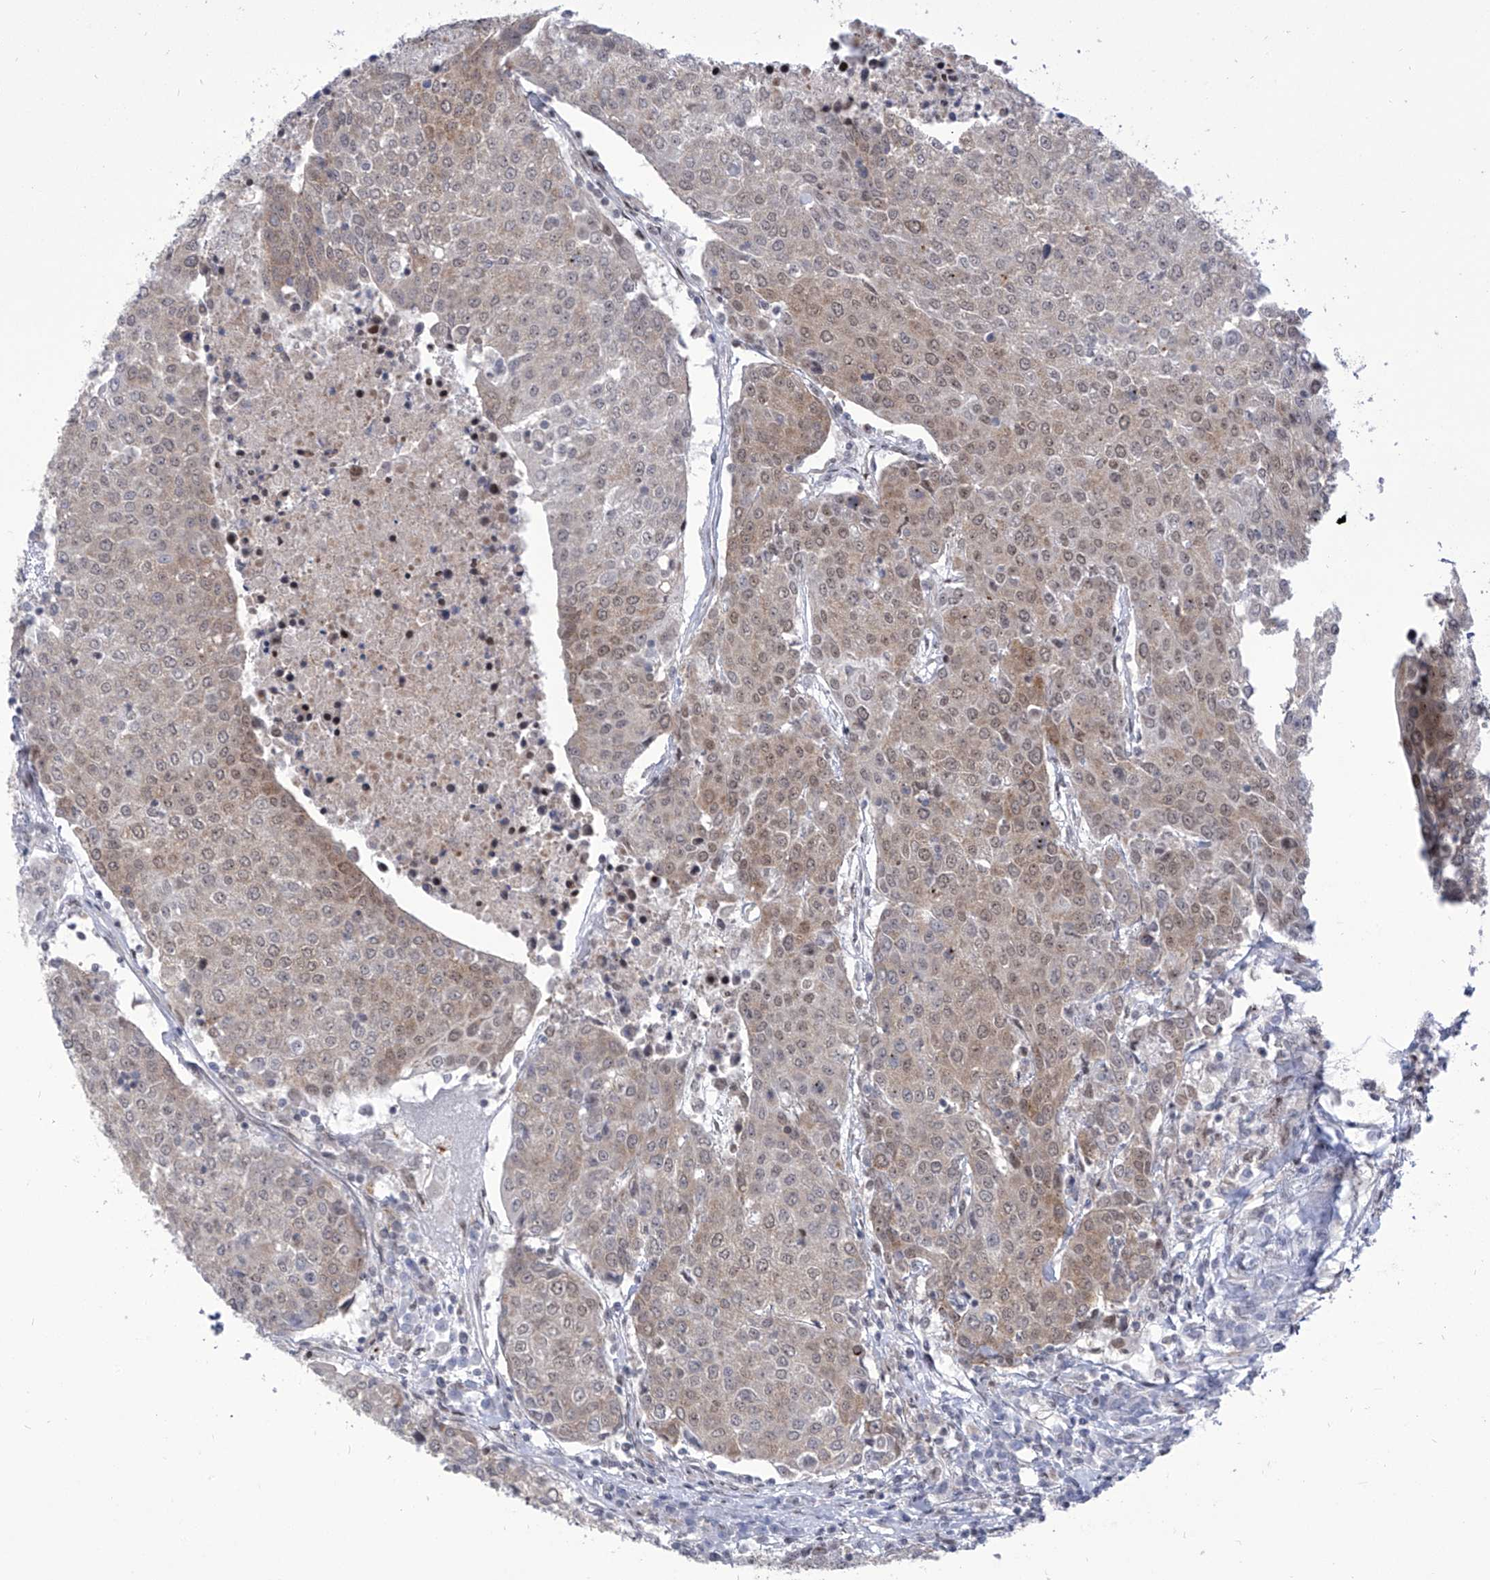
{"staining": {"intensity": "weak", "quantity": "25%-75%", "location": "cytoplasmic/membranous,nuclear"}, "tissue": "urothelial cancer", "cell_type": "Tumor cells", "image_type": "cancer", "snomed": [{"axis": "morphology", "description": "Urothelial carcinoma, High grade"}, {"axis": "topography", "description": "Urinary bladder"}], "caption": "An IHC photomicrograph of neoplastic tissue is shown. Protein staining in brown labels weak cytoplasmic/membranous and nuclear positivity in high-grade urothelial carcinoma within tumor cells. (DAB (3,3'-diaminobenzidine) IHC, brown staining for protein, blue staining for nuclei).", "gene": "CEP290", "patient": {"sex": "female", "age": 85}}